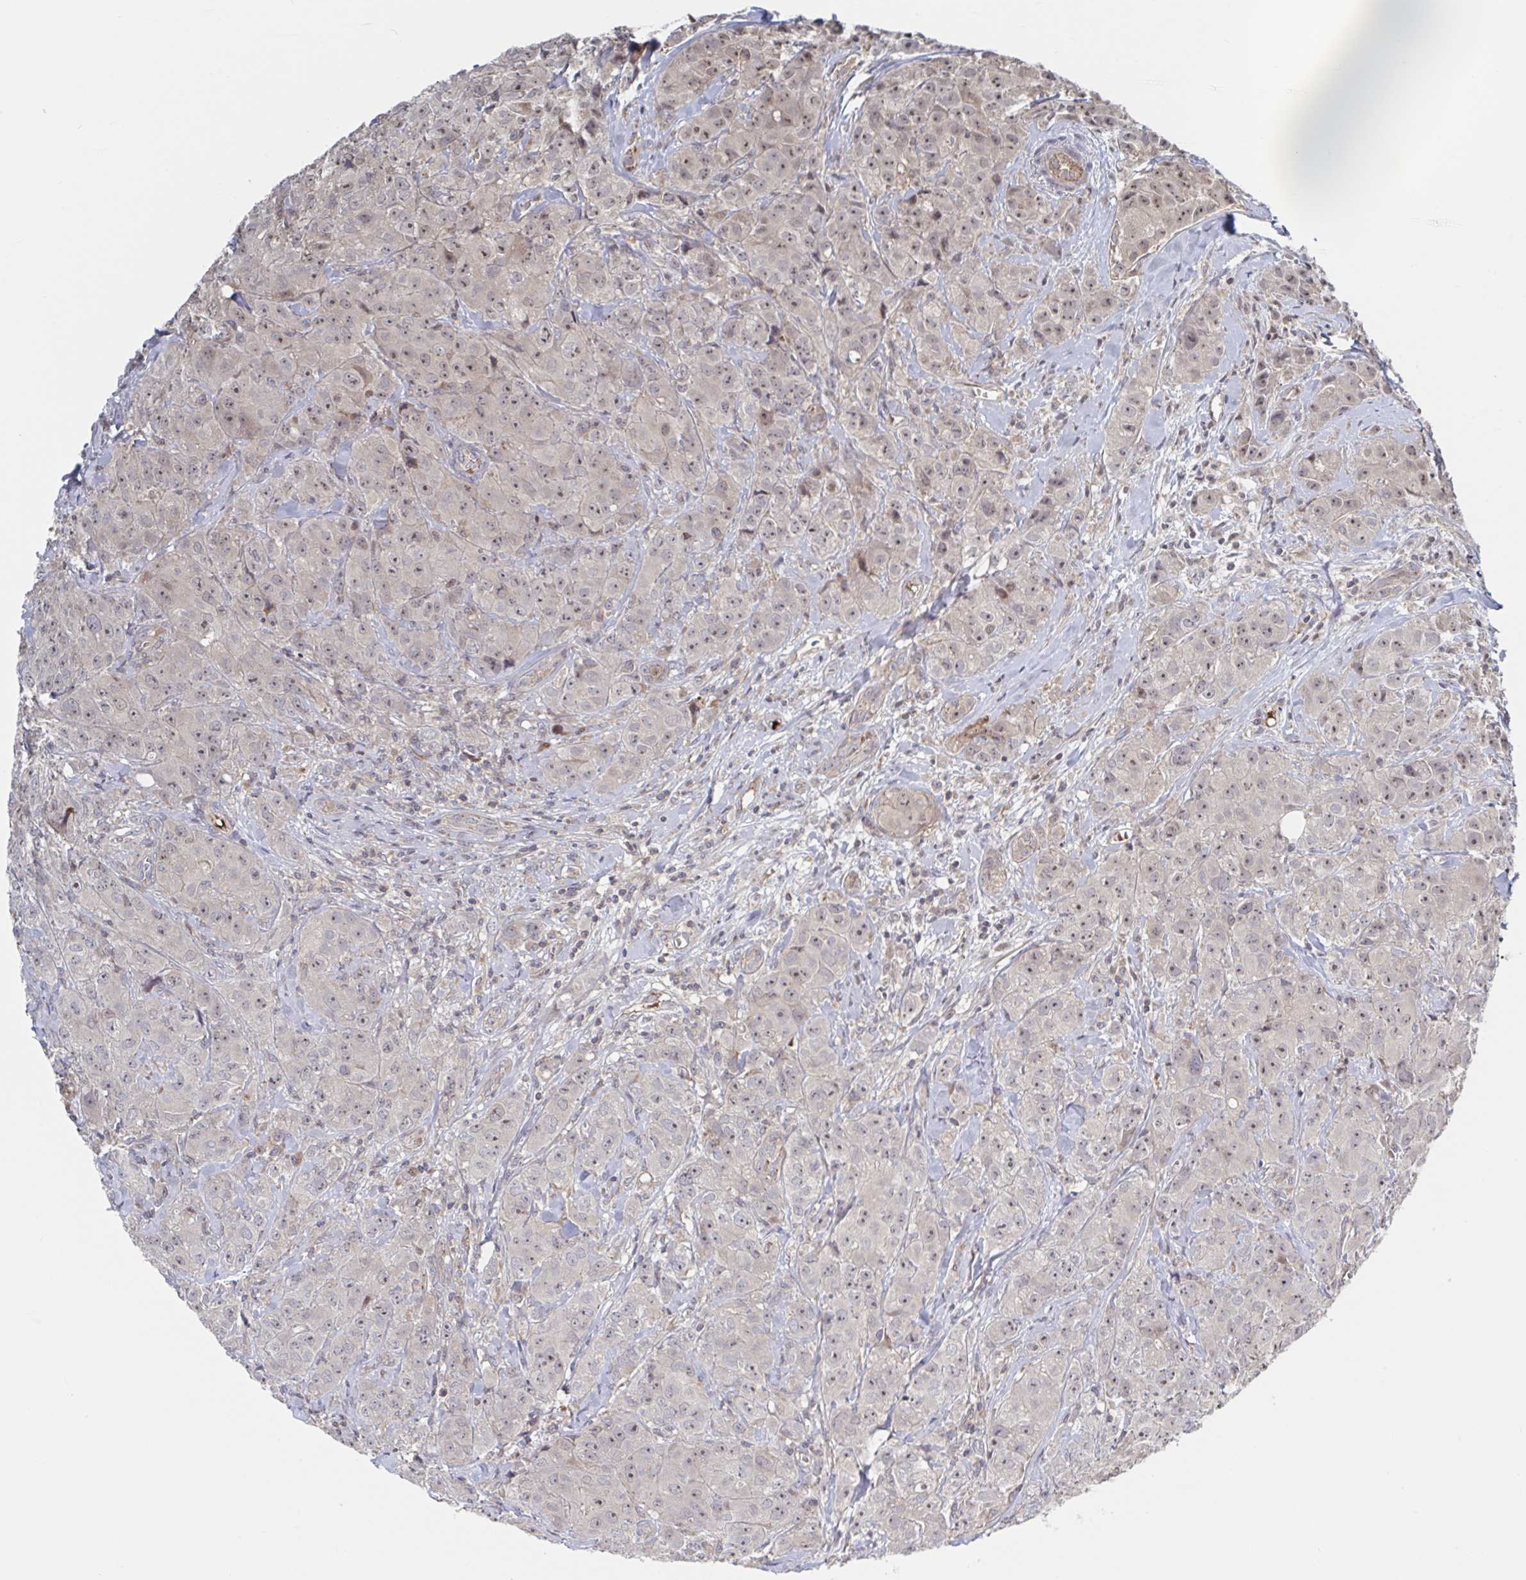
{"staining": {"intensity": "weak", "quantity": "25%-75%", "location": "nuclear"}, "tissue": "breast cancer", "cell_type": "Tumor cells", "image_type": "cancer", "snomed": [{"axis": "morphology", "description": "Normal tissue, NOS"}, {"axis": "morphology", "description": "Duct carcinoma"}, {"axis": "topography", "description": "Breast"}], "caption": "A high-resolution image shows immunohistochemistry staining of breast cancer, which reveals weak nuclear expression in about 25%-75% of tumor cells. (brown staining indicates protein expression, while blue staining denotes nuclei).", "gene": "DHRS12", "patient": {"sex": "female", "age": 43}}